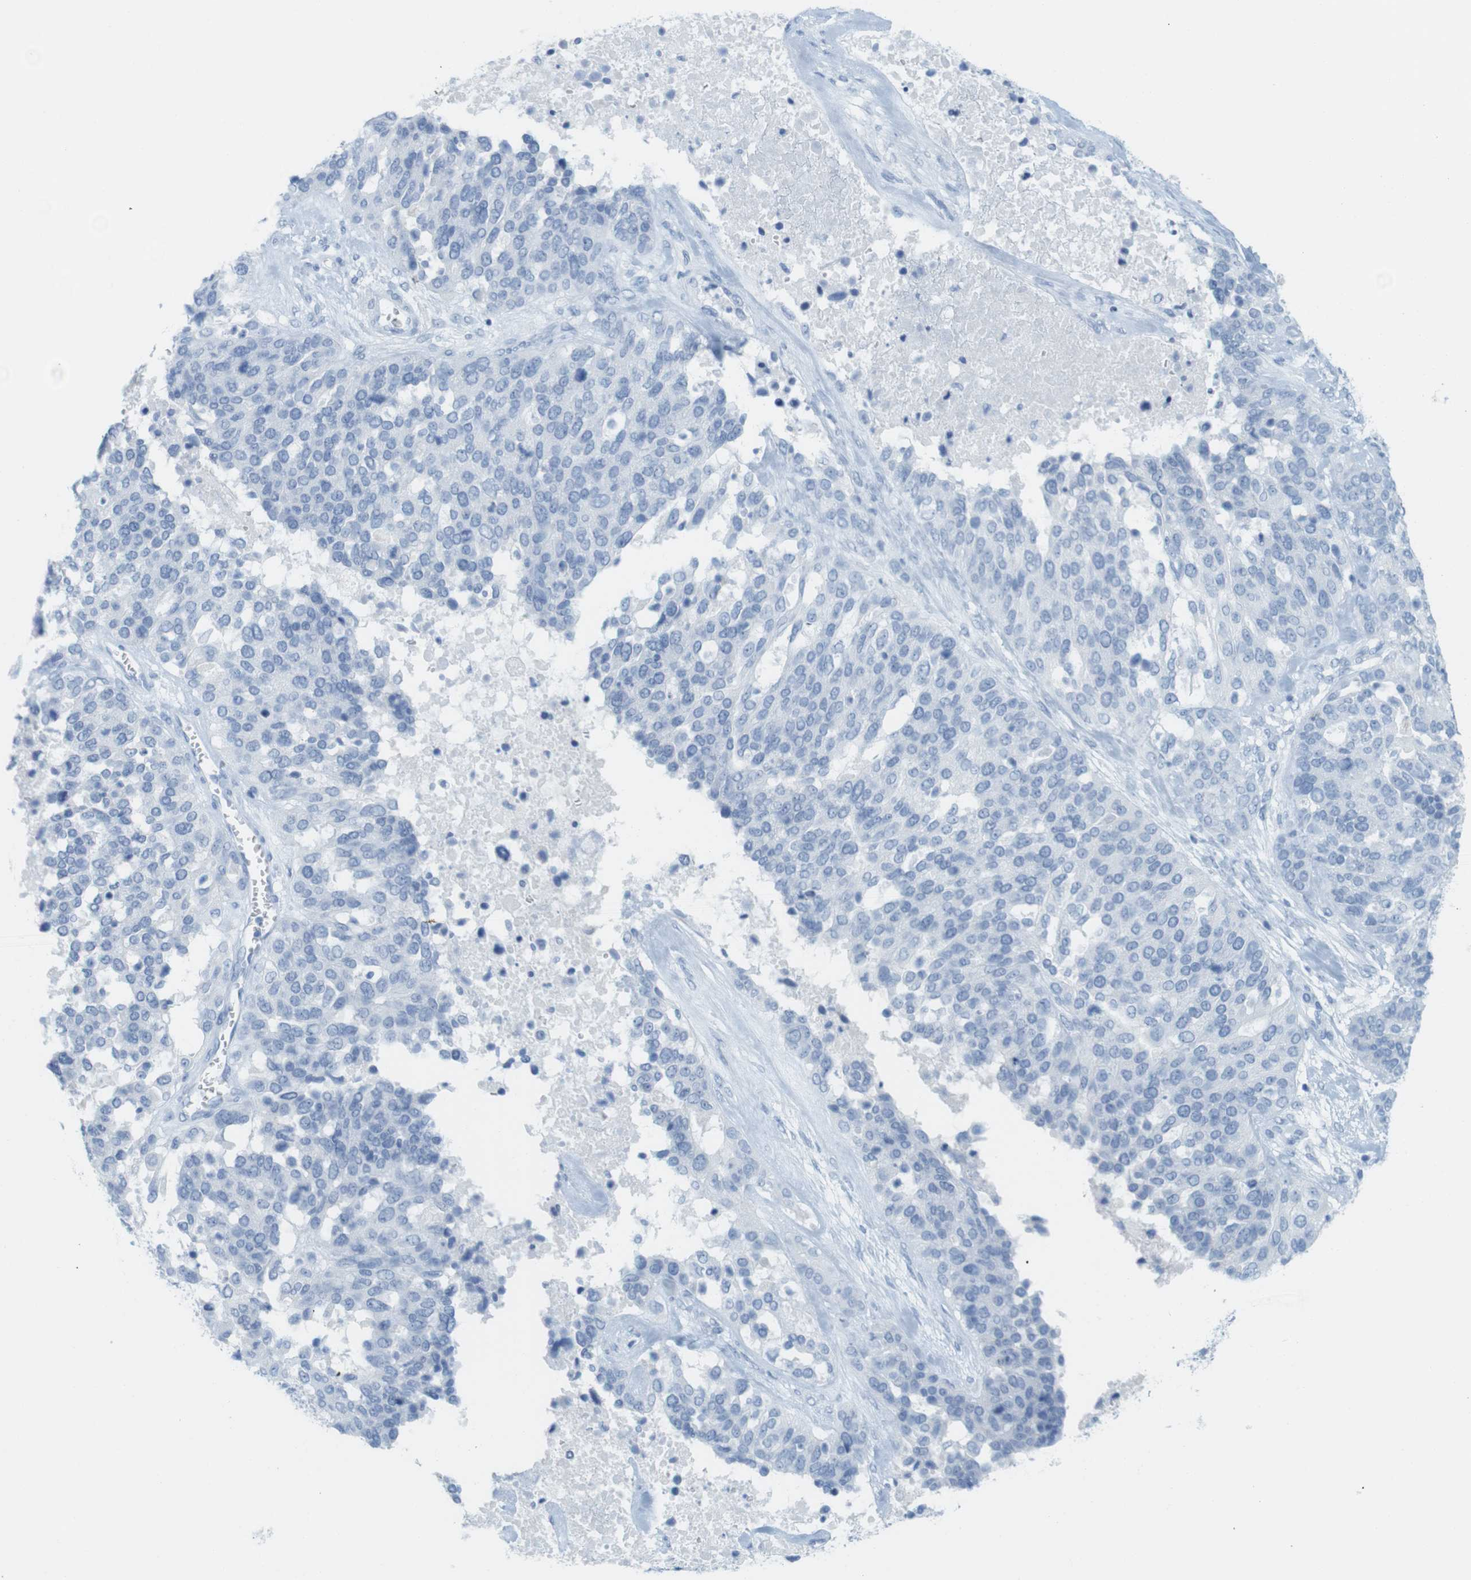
{"staining": {"intensity": "negative", "quantity": "none", "location": "none"}, "tissue": "ovarian cancer", "cell_type": "Tumor cells", "image_type": "cancer", "snomed": [{"axis": "morphology", "description": "Cystadenocarcinoma, serous, NOS"}, {"axis": "topography", "description": "Ovary"}], "caption": "There is no significant expression in tumor cells of ovarian serous cystadenocarcinoma.", "gene": "TNNT2", "patient": {"sex": "female", "age": 44}}